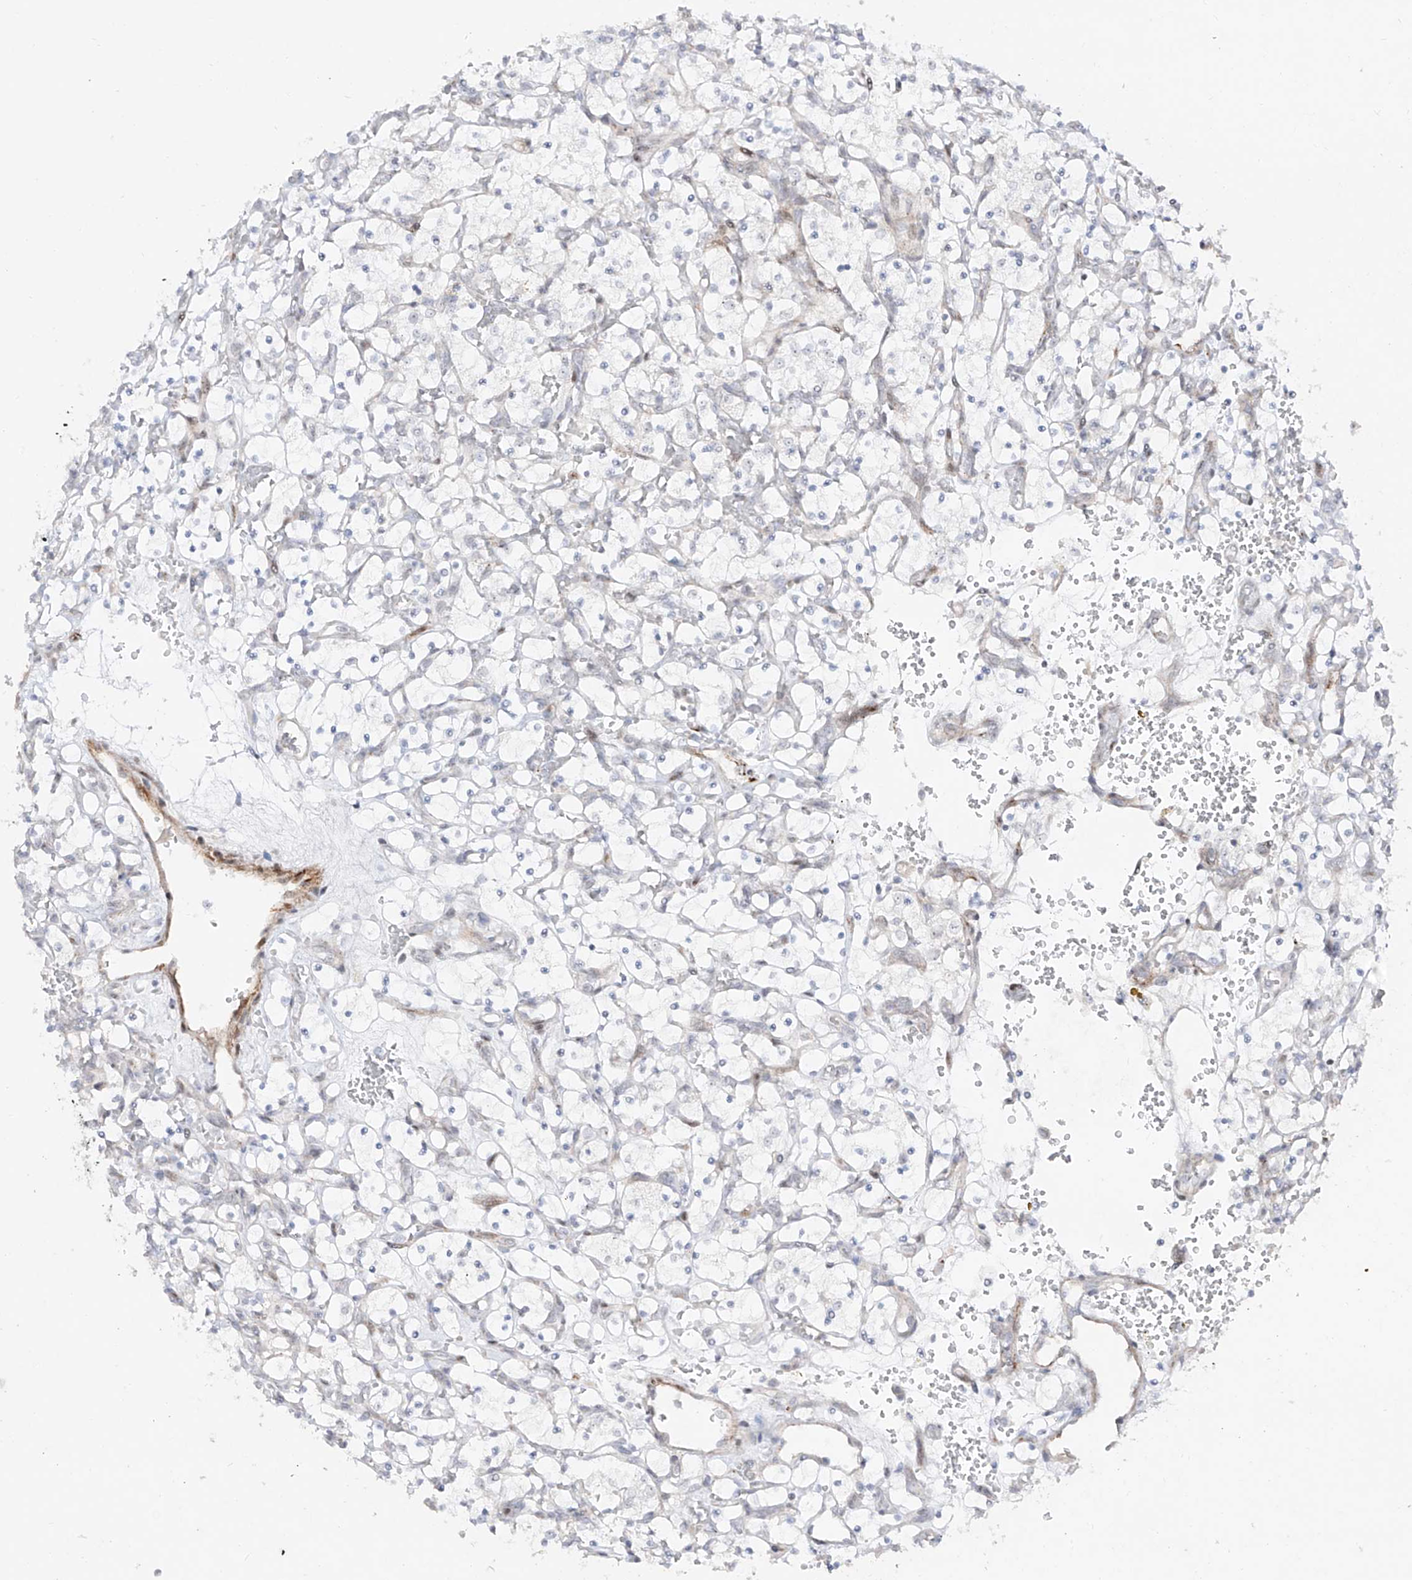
{"staining": {"intensity": "negative", "quantity": "none", "location": "none"}, "tissue": "renal cancer", "cell_type": "Tumor cells", "image_type": "cancer", "snomed": [{"axis": "morphology", "description": "Adenocarcinoma, NOS"}, {"axis": "topography", "description": "Kidney"}], "caption": "Immunohistochemistry (IHC) histopathology image of renal cancer (adenocarcinoma) stained for a protein (brown), which demonstrates no staining in tumor cells.", "gene": "ZNF180", "patient": {"sex": "female", "age": 69}}